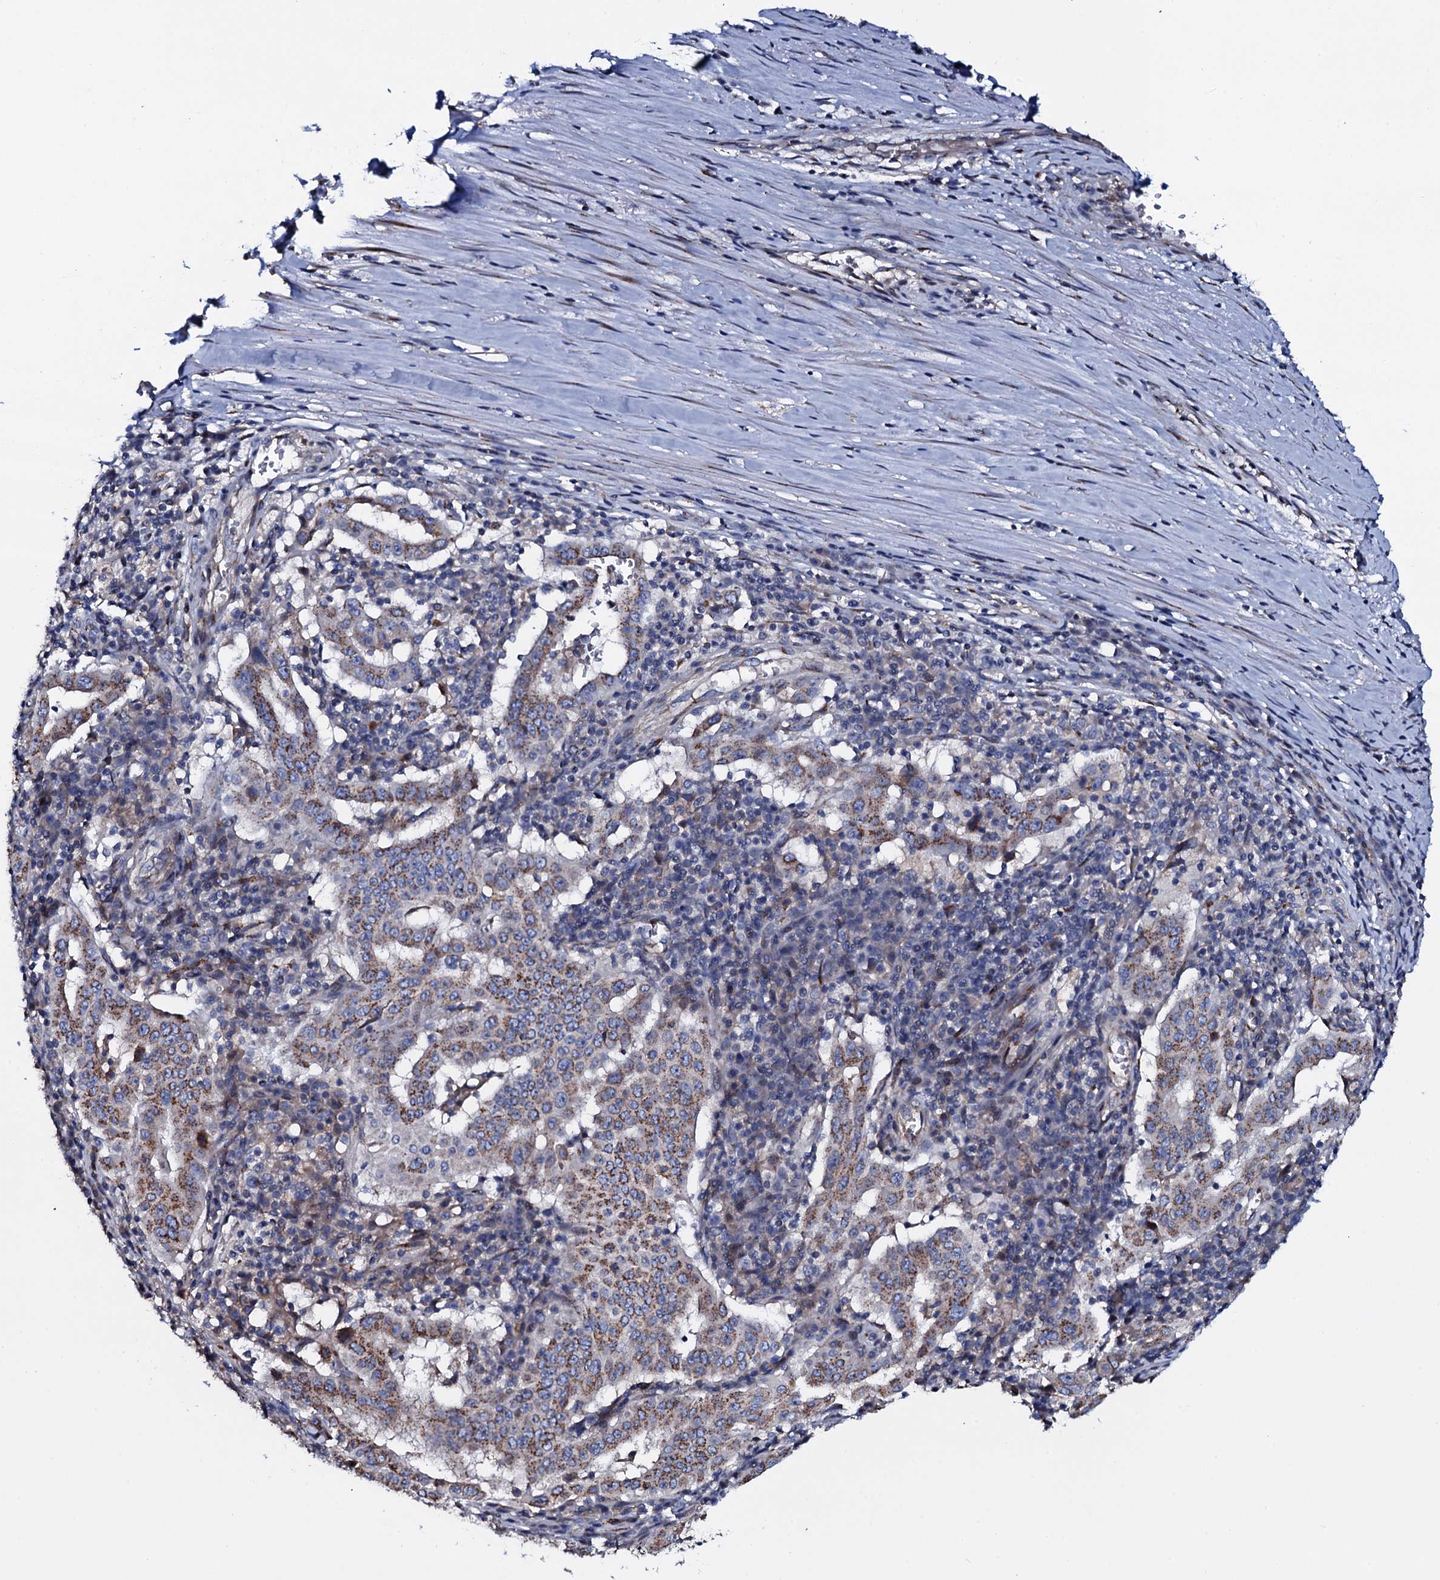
{"staining": {"intensity": "moderate", "quantity": "25%-75%", "location": "cytoplasmic/membranous"}, "tissue": "pancreatic cancer", "cell_type": "Tumor cells", "image_type": "cancer", "snomed": [{"axis": "morphology", "description": "Adenocarcinoma, NOS"}, {"axis": "topography", "description": "Pancreas"}], "caption": "Immunohistochemical staining of pancreatic cancer shows medium levels of moderate cytoplasmic/membranous protein expression in approximately 25%-75% of tumor cells.", "gene": "PLET1", "patient": {"sex": "male", "age": 63}}